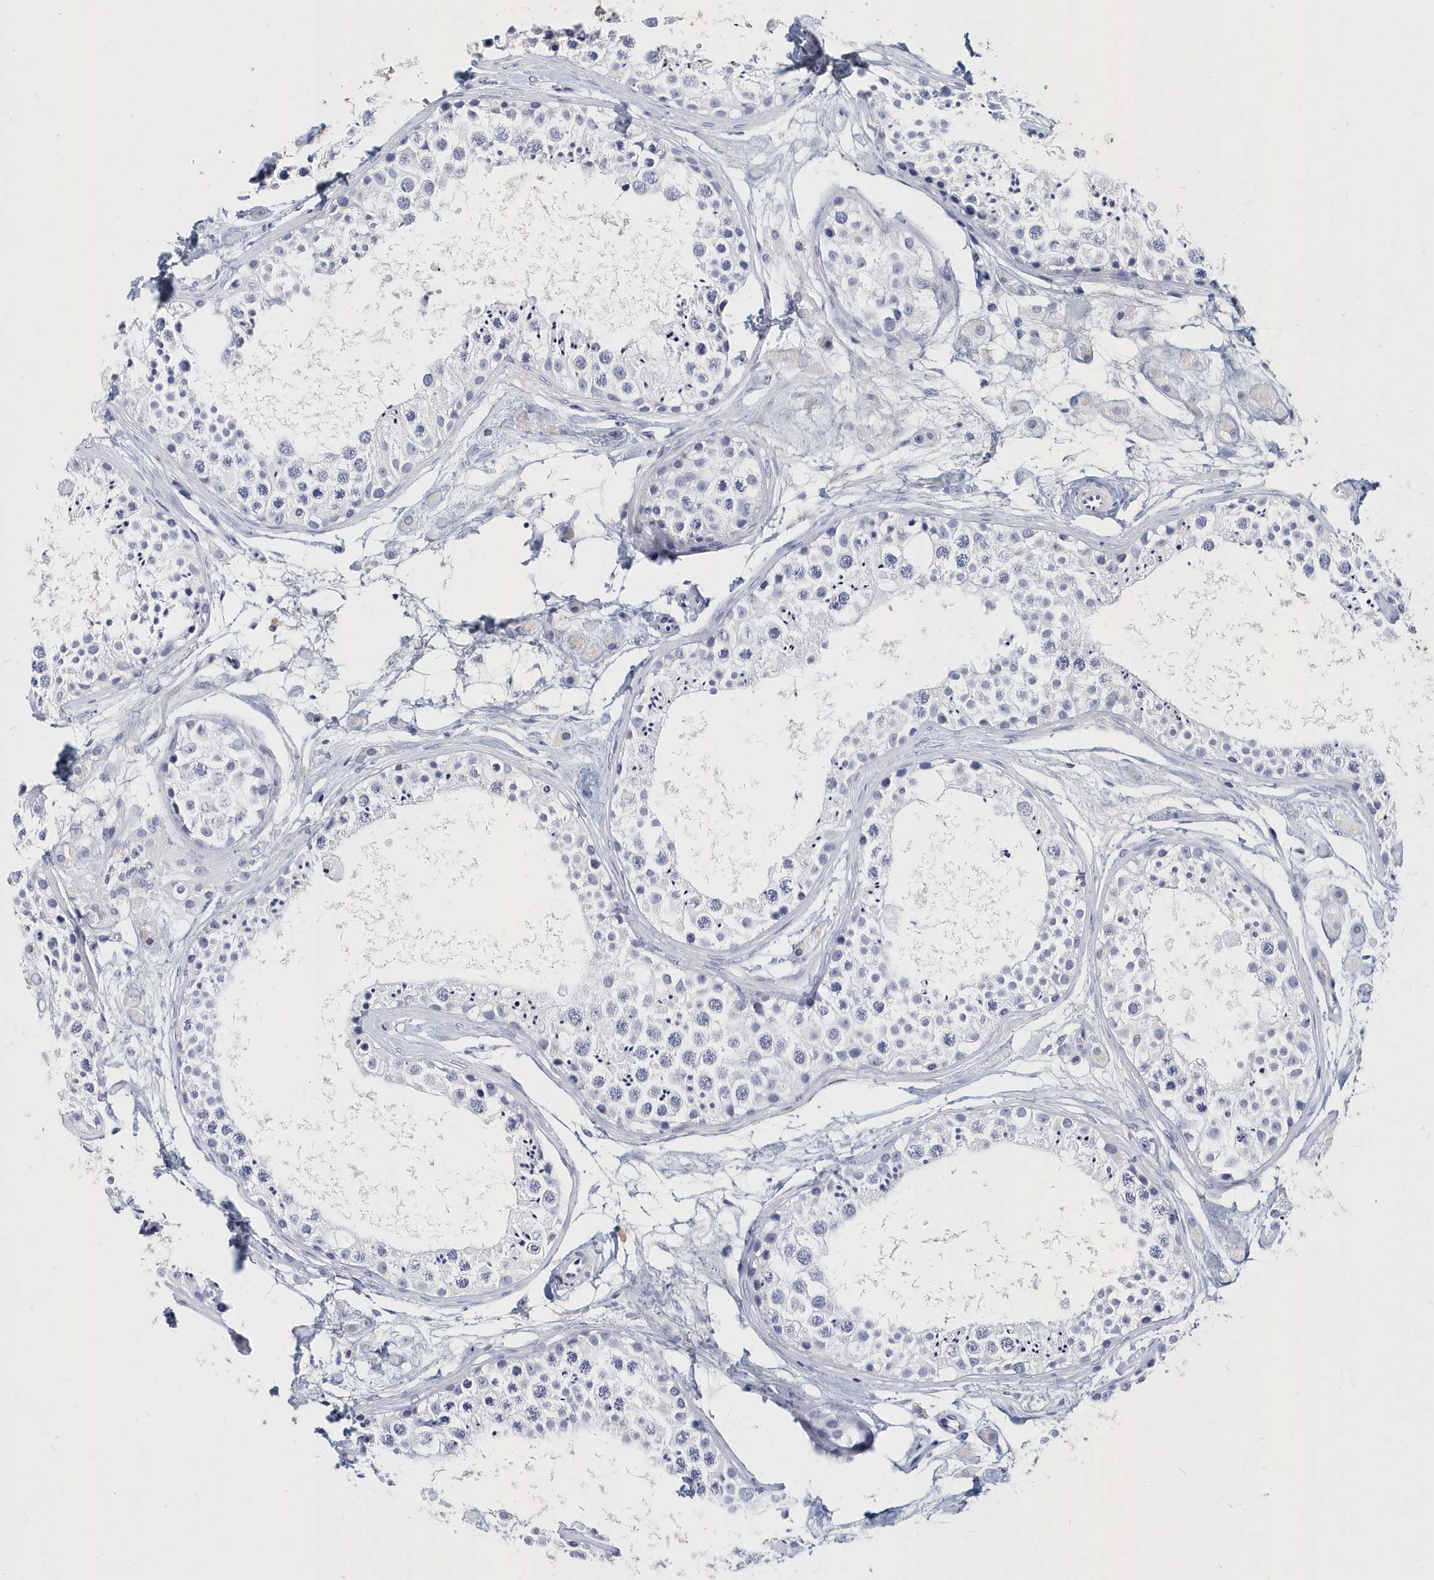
{"staining": {"intensity": "negative", "quantity": "none", "location": "none"}, "tissue": "testis", "cell_type": "Cells in seminiferous ducts", "image_type": "normal", "snomed": [{"axis": "morphology", "description": "Normal tissue, NOS"}, {"axis": "topography", "description": "Testis"}], "caption": "Immunohistochemistry image of benign testis stained for a protein (brown), which shows no expression in cells in seminiferous ducts.", "gene": "ITGA2B", "patient": {"sex": "male", "age": 25}}